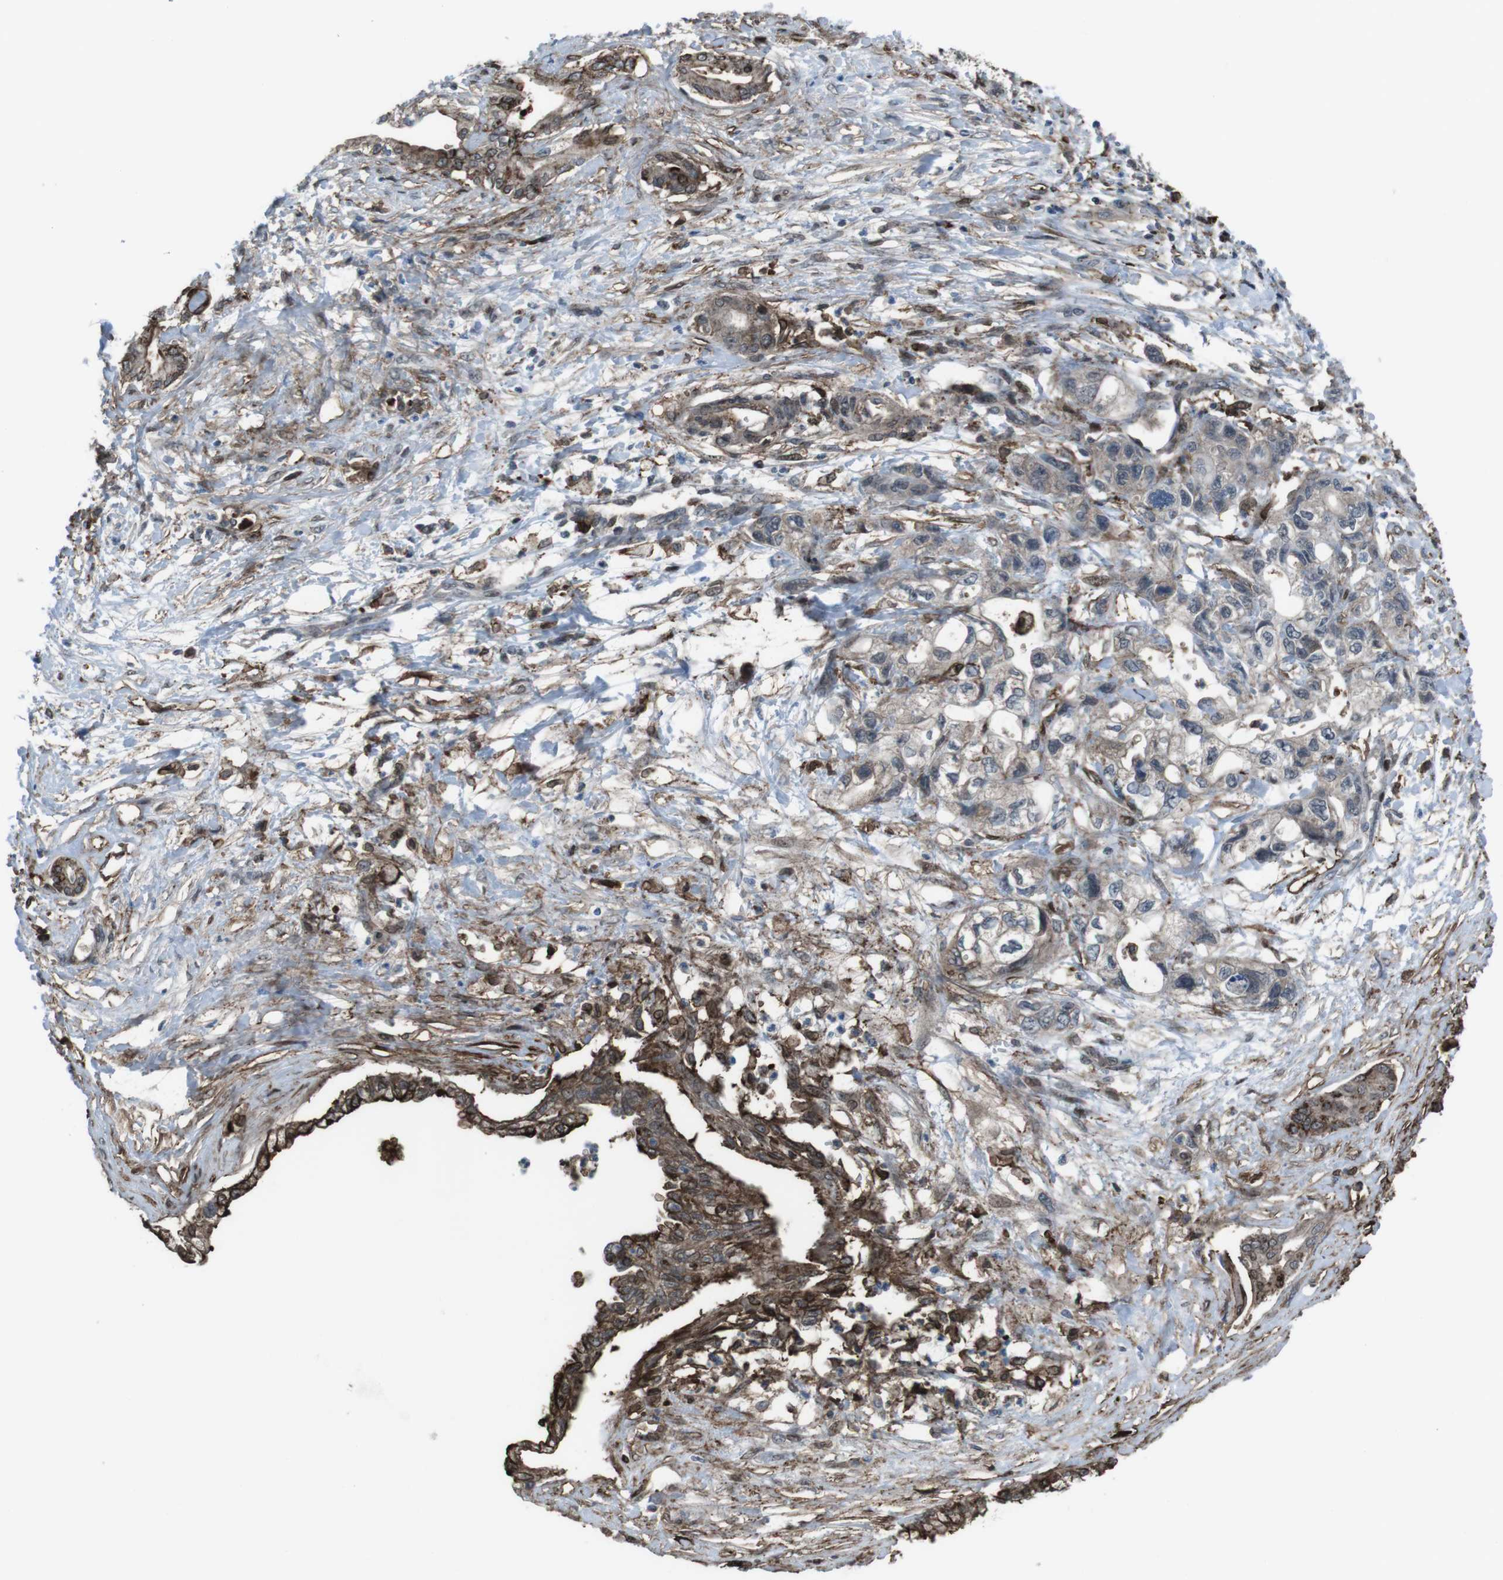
{"staining": {"intensity": "strong", "quantity": ">75%", "location": "cytoplasmic/membranous"}, "tissue": "pancreatic cancer", "cell_type": "Tumor cells", "image_type": "cancer", "snomed": [{"axis": "morphology", "description": "Adenocarcinoma, NOS"}, {"axis": "topography", "description": "Pancreas"}], "caption": "This micrograph displays immunohistochemistry staining of human adenocarcinoma (pancreatic), with high strong cytoplasmic/membranous expression in approximately >75% of tumor cells.", "gene": "GDF10", "patient": {"sex": "male", "age": 56}}